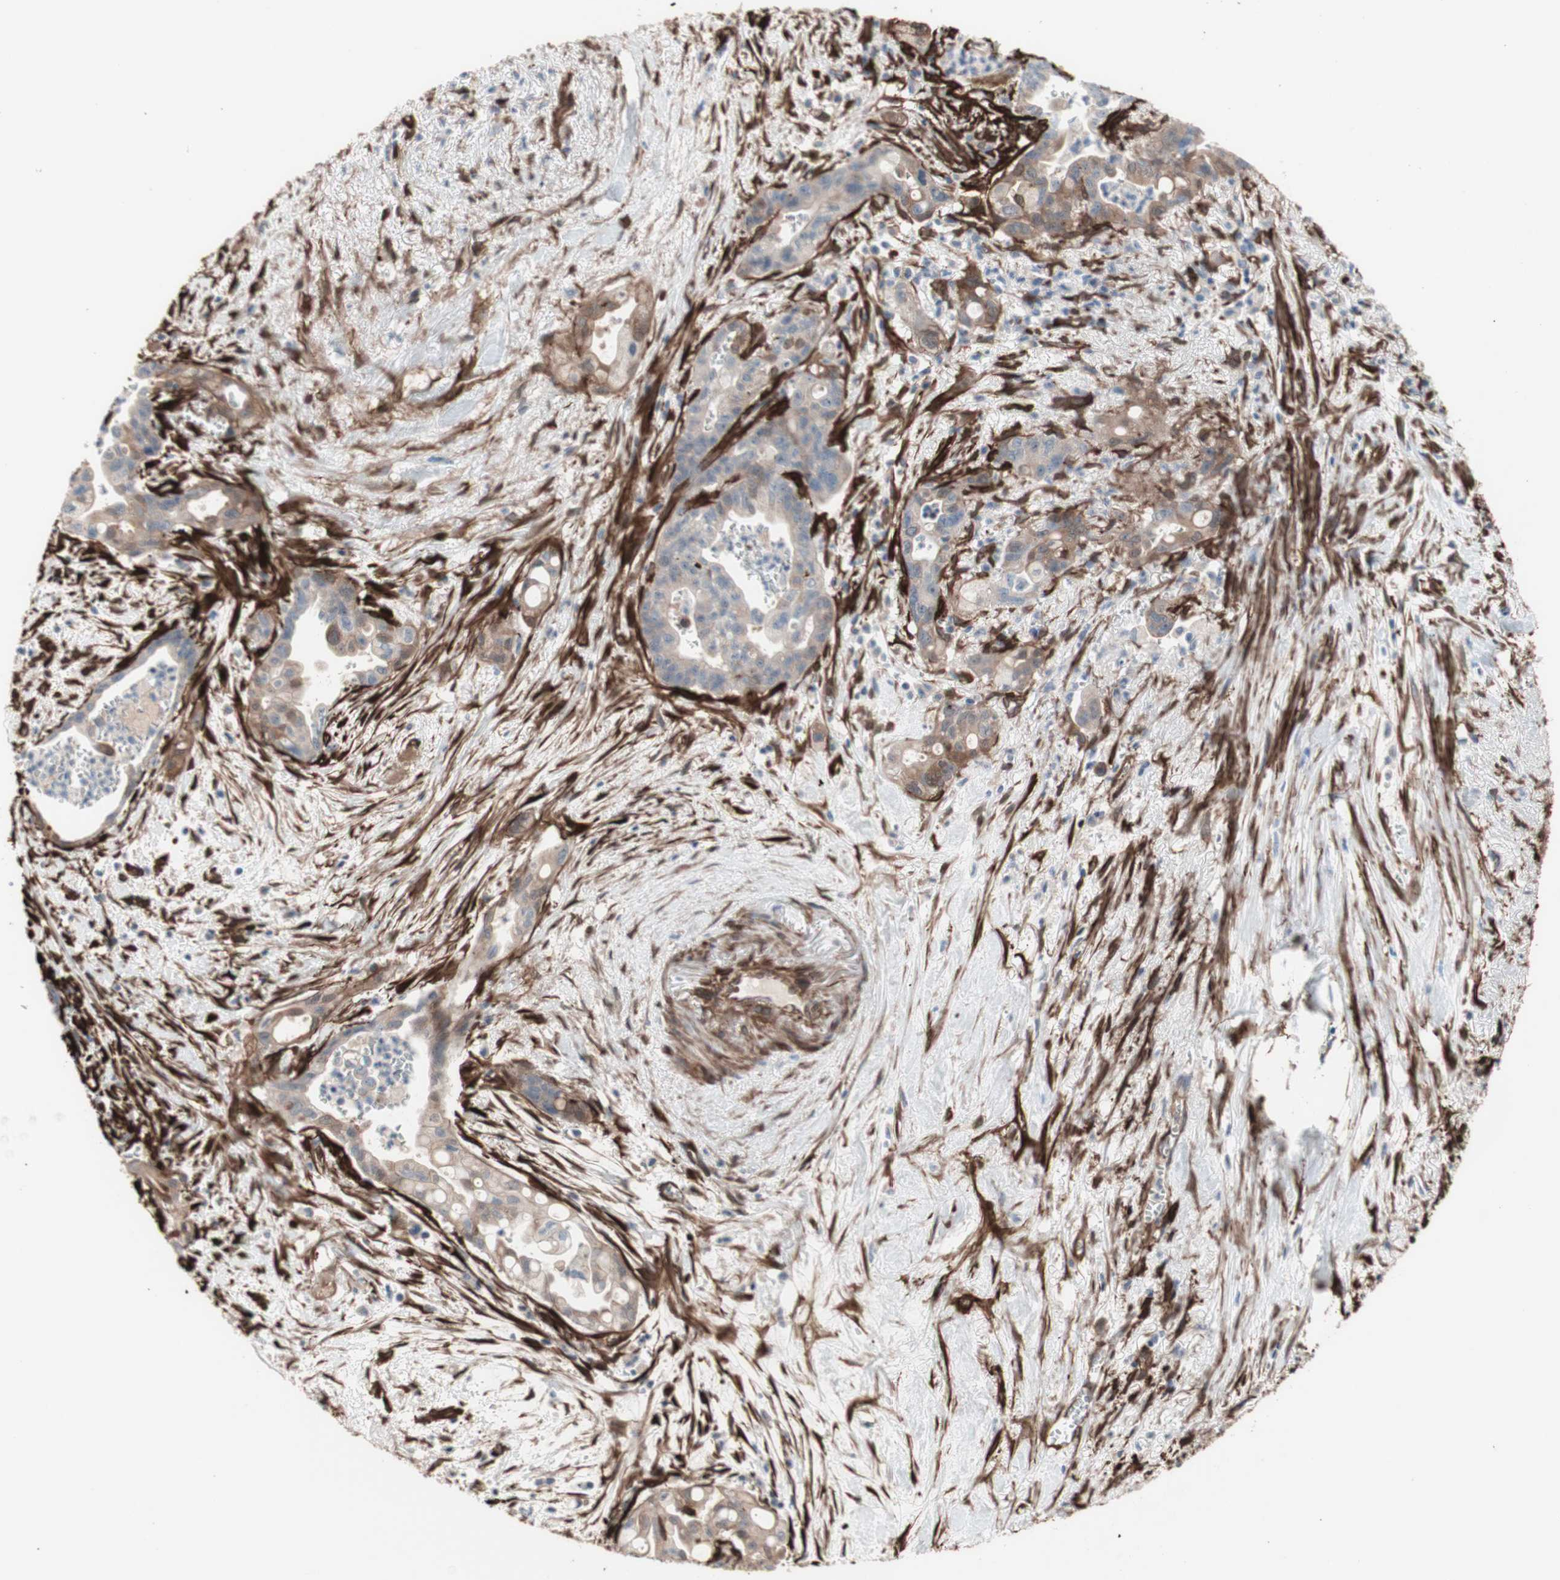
{"staining": {"intensity": "moderate", "quantity": ">75%", "location": "cytoplasmic/membranous"}, "tissue": "pancreatic cancer", "cell_type": "Tumor cells", "image_type": "cancer", "snomed": [{"axis": "morphology", "description": "Adenocarcinoma, NOS"}, {"axis": "topography", "description": "Pancreas"}], "caption": "Human pancreatic cancer stained with a brown dye reveals moderate cytoplasmic/membranous positive staining in approximately >75% of tumor cells.", "gene": "CNN3", "patient": {"sex": "male", "age": 70}}